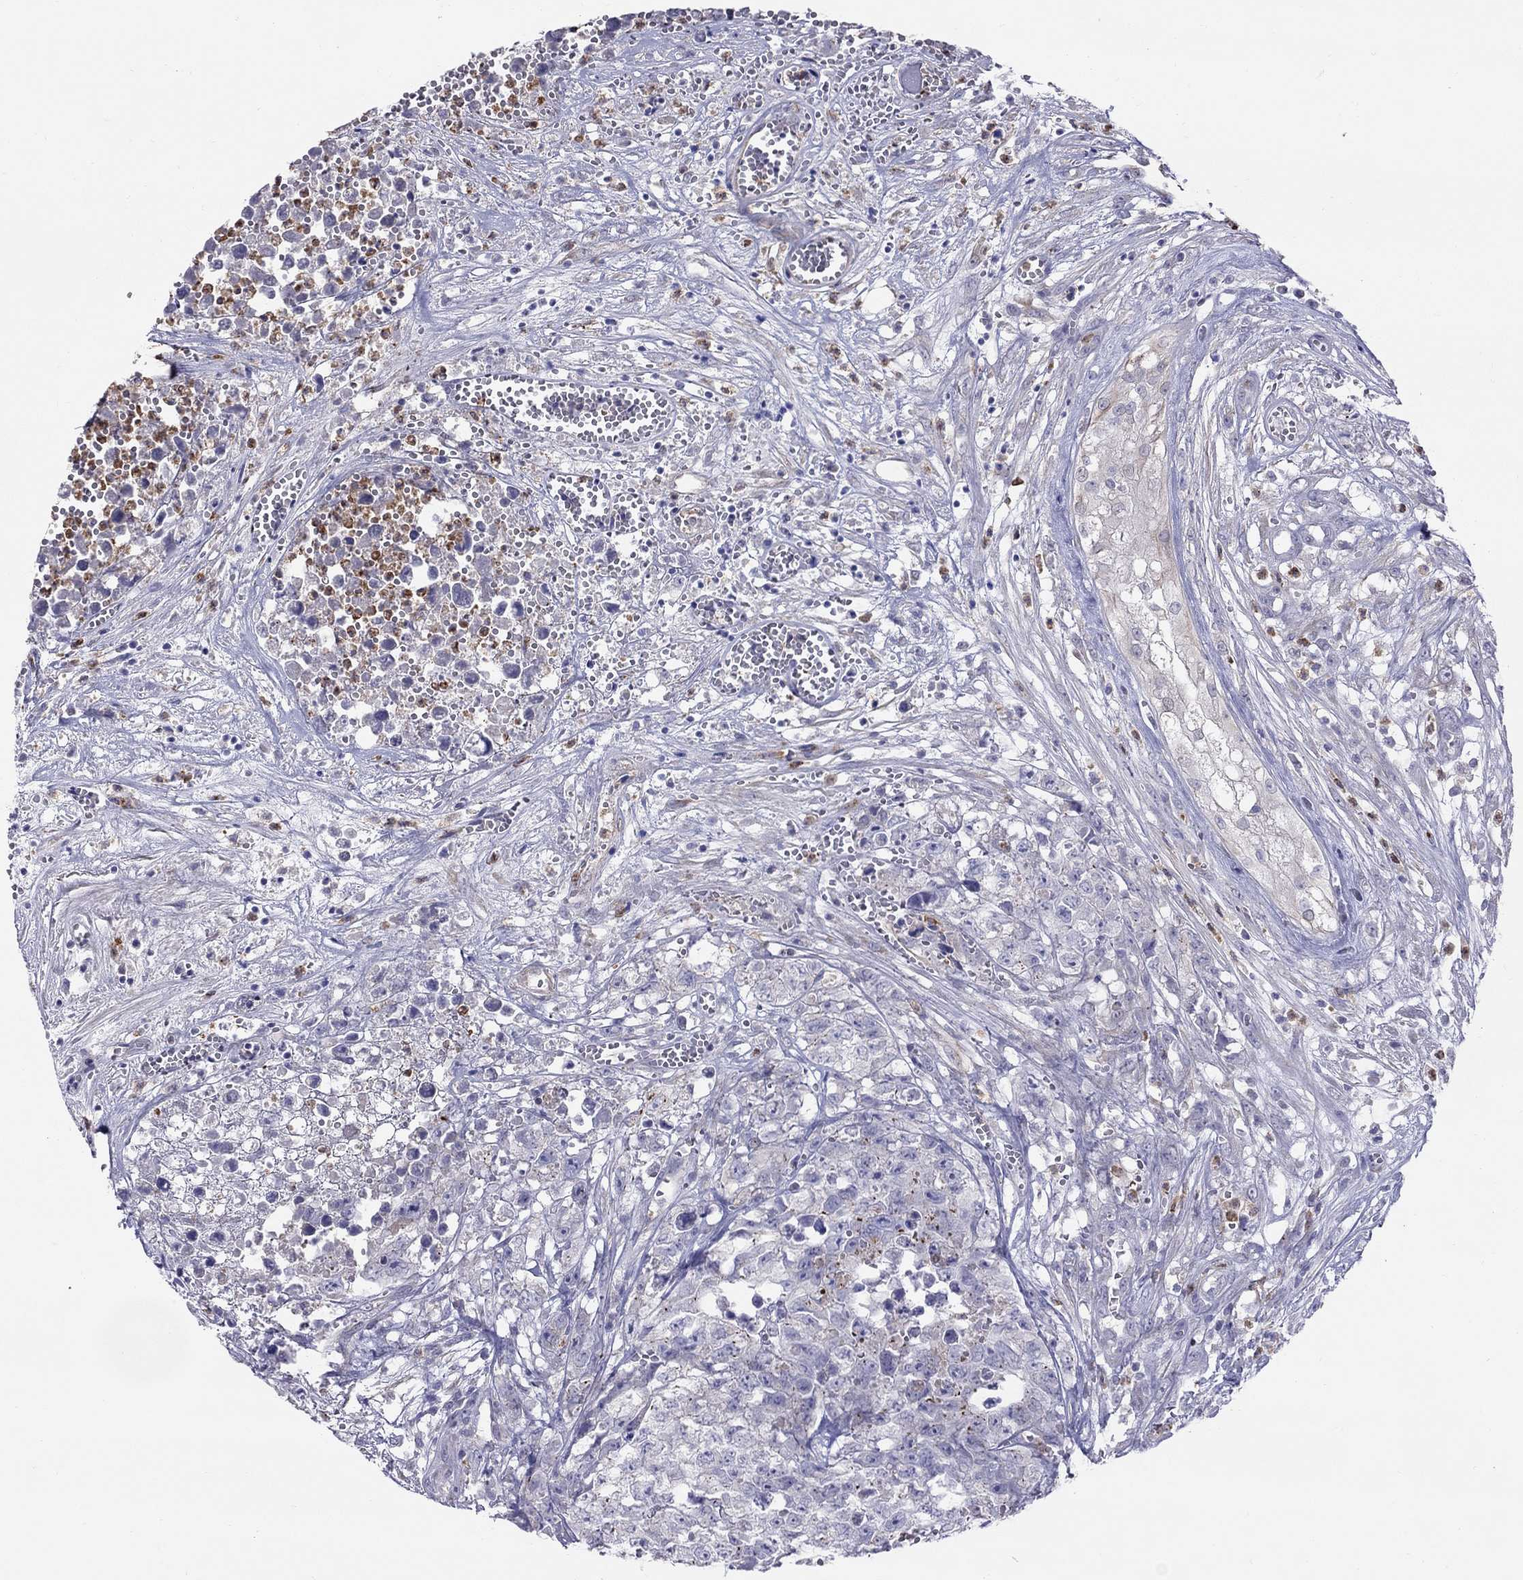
{"staining": {"intensity": "negative", "quantity": "none", "location": "none"}, "tissue": "testis cancer", "cell_type": "Tumor cells", "image_type": "cancer", "snomed": [{"axis": "morphology", "description": "Seminoma, NOS"}, {"axis": "morphology", "description": "Carcinoma, Embryonal, NOS"}, {"axis": "topography", "description": "Testis"}], "caption": "A photomicrograph of testis cancer stained for a protein exhibits no brown staining in tumor cells.", "gene": "SPINT4", "patient": {"sex": "male", "age": 22}}